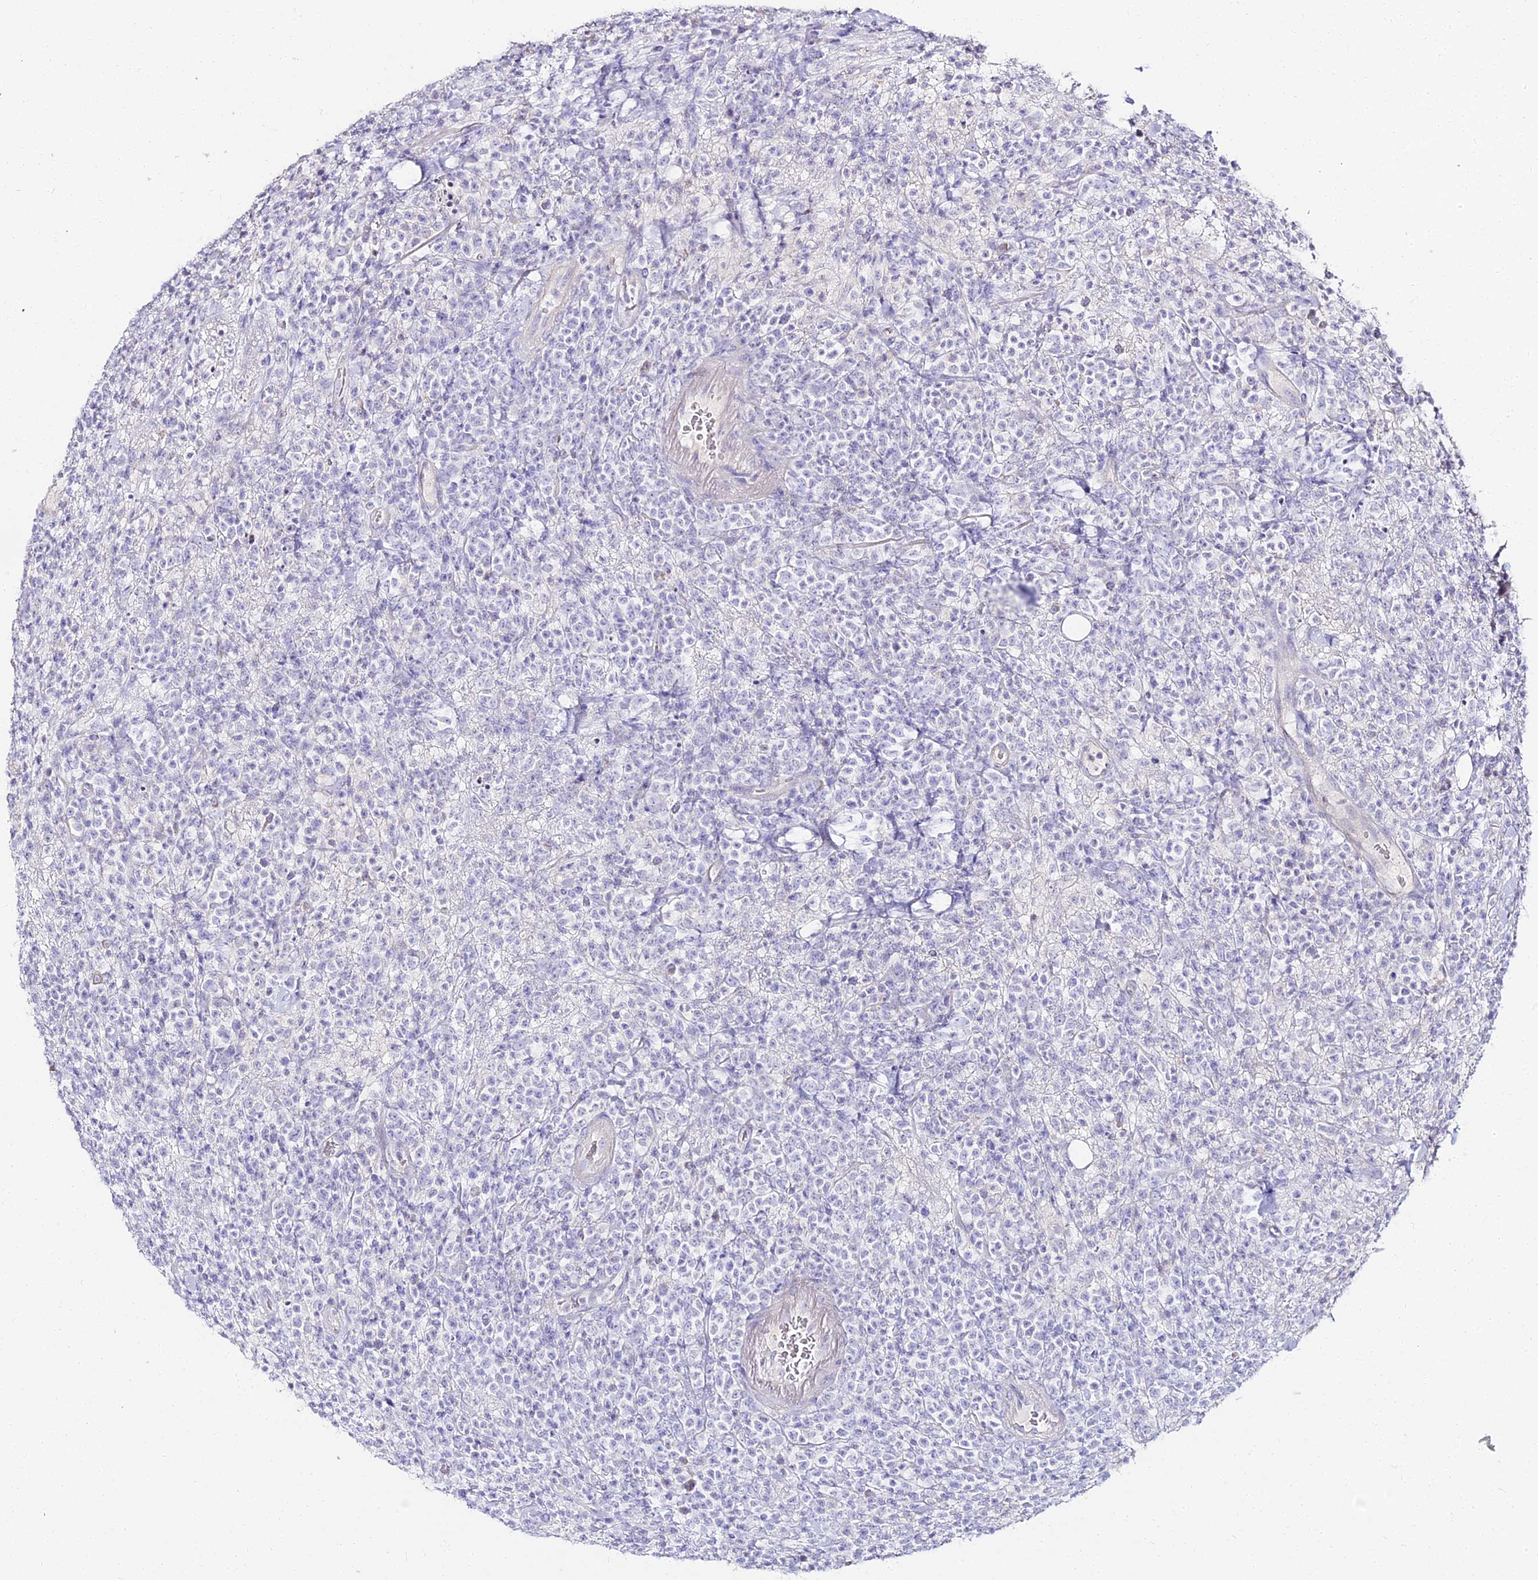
{"staining": {"intensity": "negative", "quantity": "none", "location": "none"}, "tissue": "lymphoma", "cell_type": "Tumor cells", "image_type": "cancer", "snomed": [{"axis": "morphology", "description": "Malignant lymphoma, non-Hodgkin's type, High grade"}, {"axis": "topography", "description": "Colon"}], "caption": "This is an immunohistochemistry (IHC) histopathology image of malignant lymphoma, non-Hodgkin's type (high-grade). There is no expression in tumor cells.", "gene": "ALPG", "patient": {"sex": "female", "age": 53}}